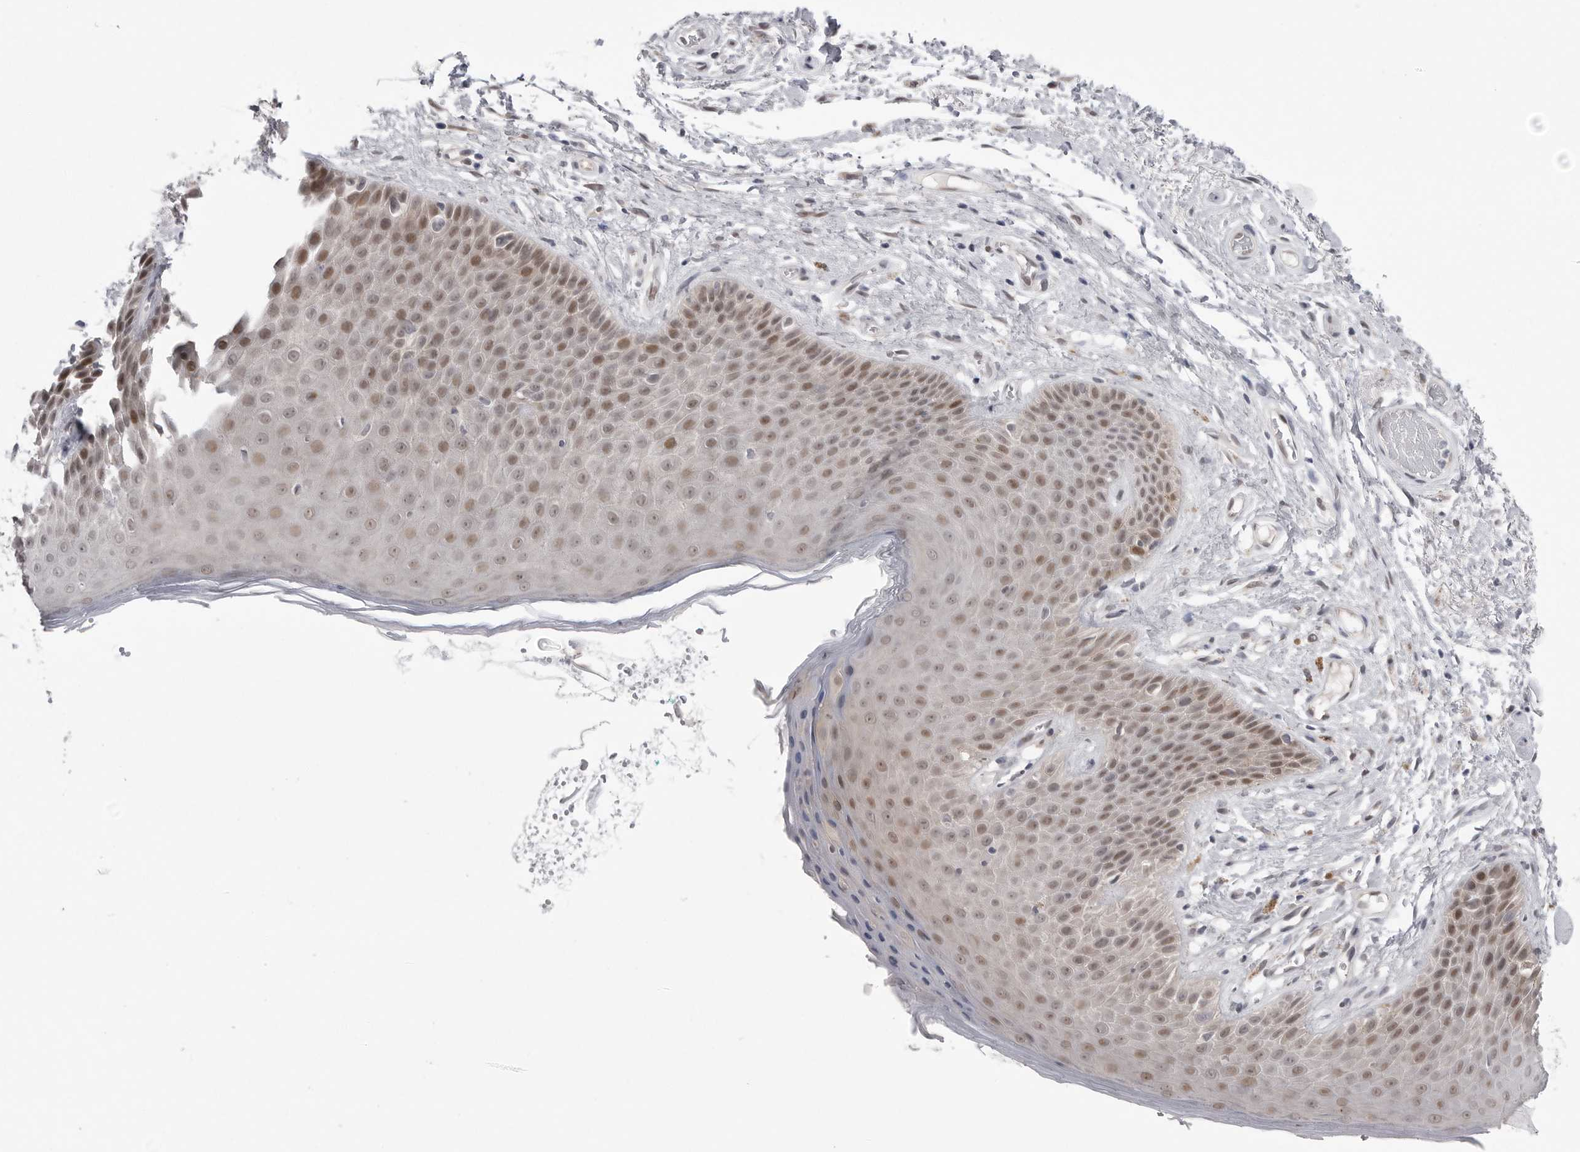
{"staining": {"intensity": "moderate", "quantity": "<25%", "location": "cytoplasmic/membranous,nuclear"}, "tissue": "skin", "cell_type": "Epidermal cells", "image_type": "normal", "snomed": [{"axis": "morphology", "description": "Normal tissue, NOS"}, {"axis": "topography", "description": "Anal"}], "caption": "Immunohistochemical staining of benign skin shows <25% levels of moderate cytoplasmic/membranous,nuclear protein staining in approximately <25% of epidermal cells.", "gene": "PNPO", "patient": {"sex": "male", "age": 74}}